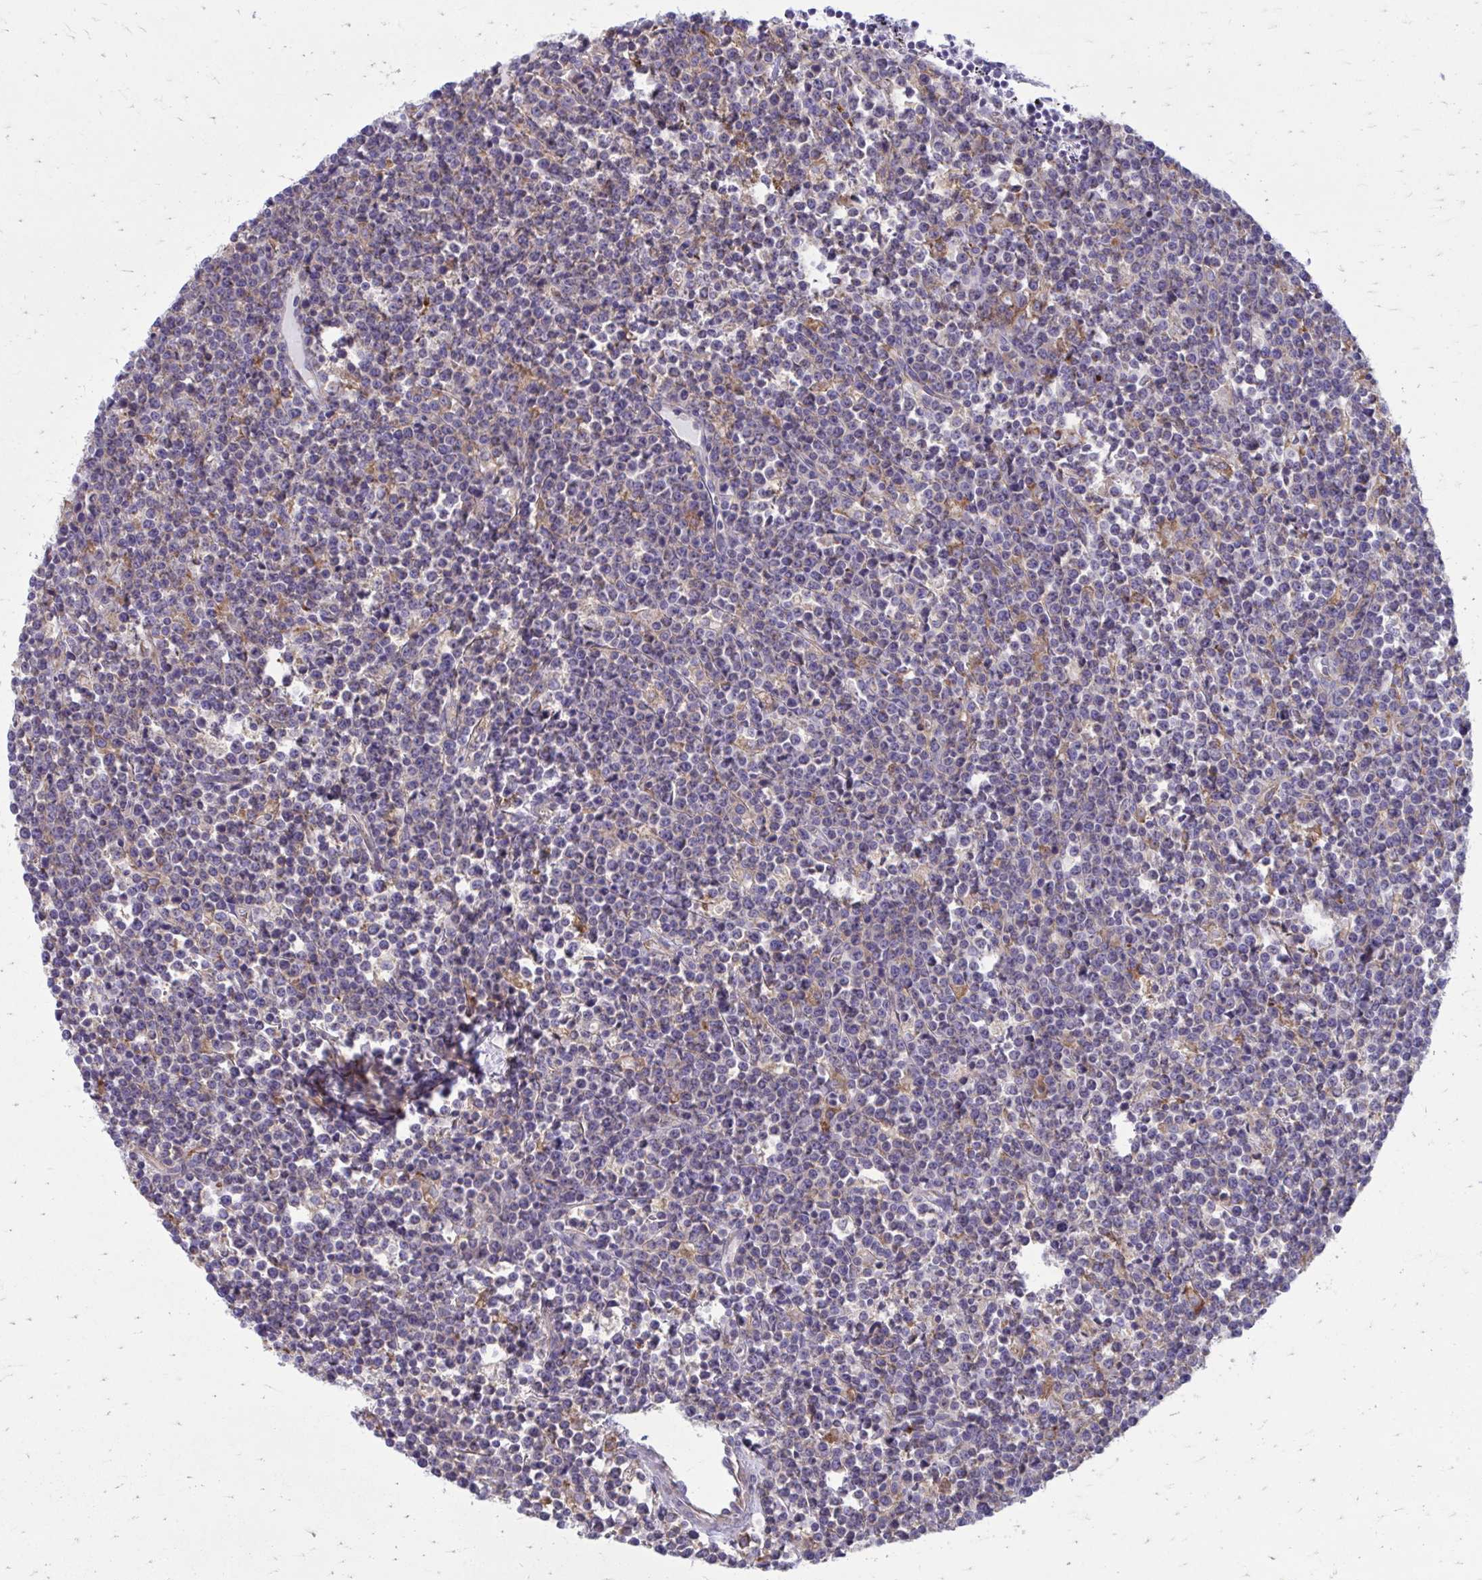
{"staining": {"intensity": "negative", "quantity": "none", "location": "none"}, "tissue": "lymphoma", "cell_type": "Tumor cells", "image_type": "cancer", "snomed": [{"axis": "morphology", "description": "Malignant lymphoma, non-Hodgkin's type, High grade"}, {"axis": "topography", "description": "Ovary"}], "caption": "Immunohistochemical staining of human high-grade malignant lymphoma, non-Hodgkin's type demonstrates no significant positivity in tumor cells.", "gene": "CLTA", "patient": {"sex": "female", "age": 56}}